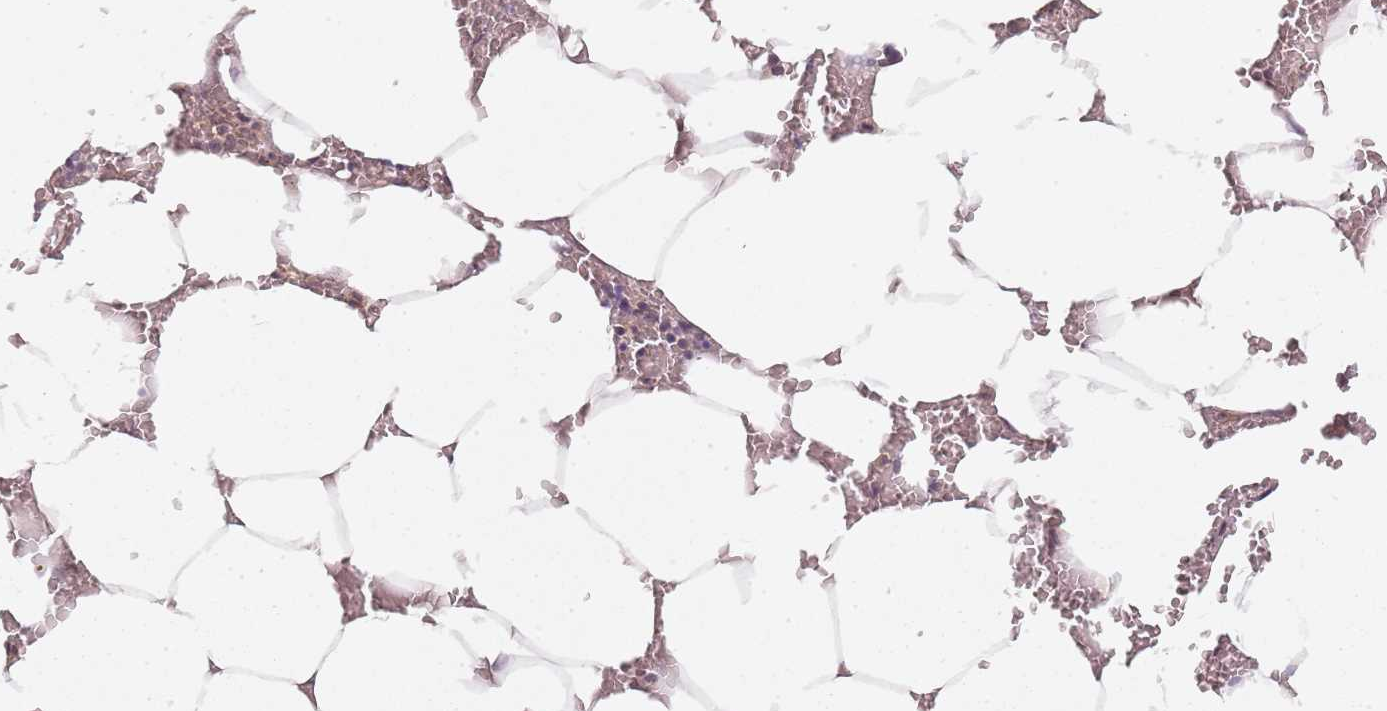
{"staining": {"intensity": "moderate", "quantity": "<25%", "location": "nuclear"}, "tissue": "bone marrow", "cell_type": "Hematopoietic cells", "image_type": "normal", "snomed": [{"axis": "morphology", "description": "Normal tissue, NOS"}, {"axis": "topography", "description": "Bone marrow"}], "caption": "Immunohistochemistry (IHC) image of unremarkable human bone marrow stained for a protein (brown), which displays low levels of moderate nuclear staining in about <25% of hematopoietic cells.", "gene": "RPS6KA2", "patient": {"sex": "male", "age": 70}}